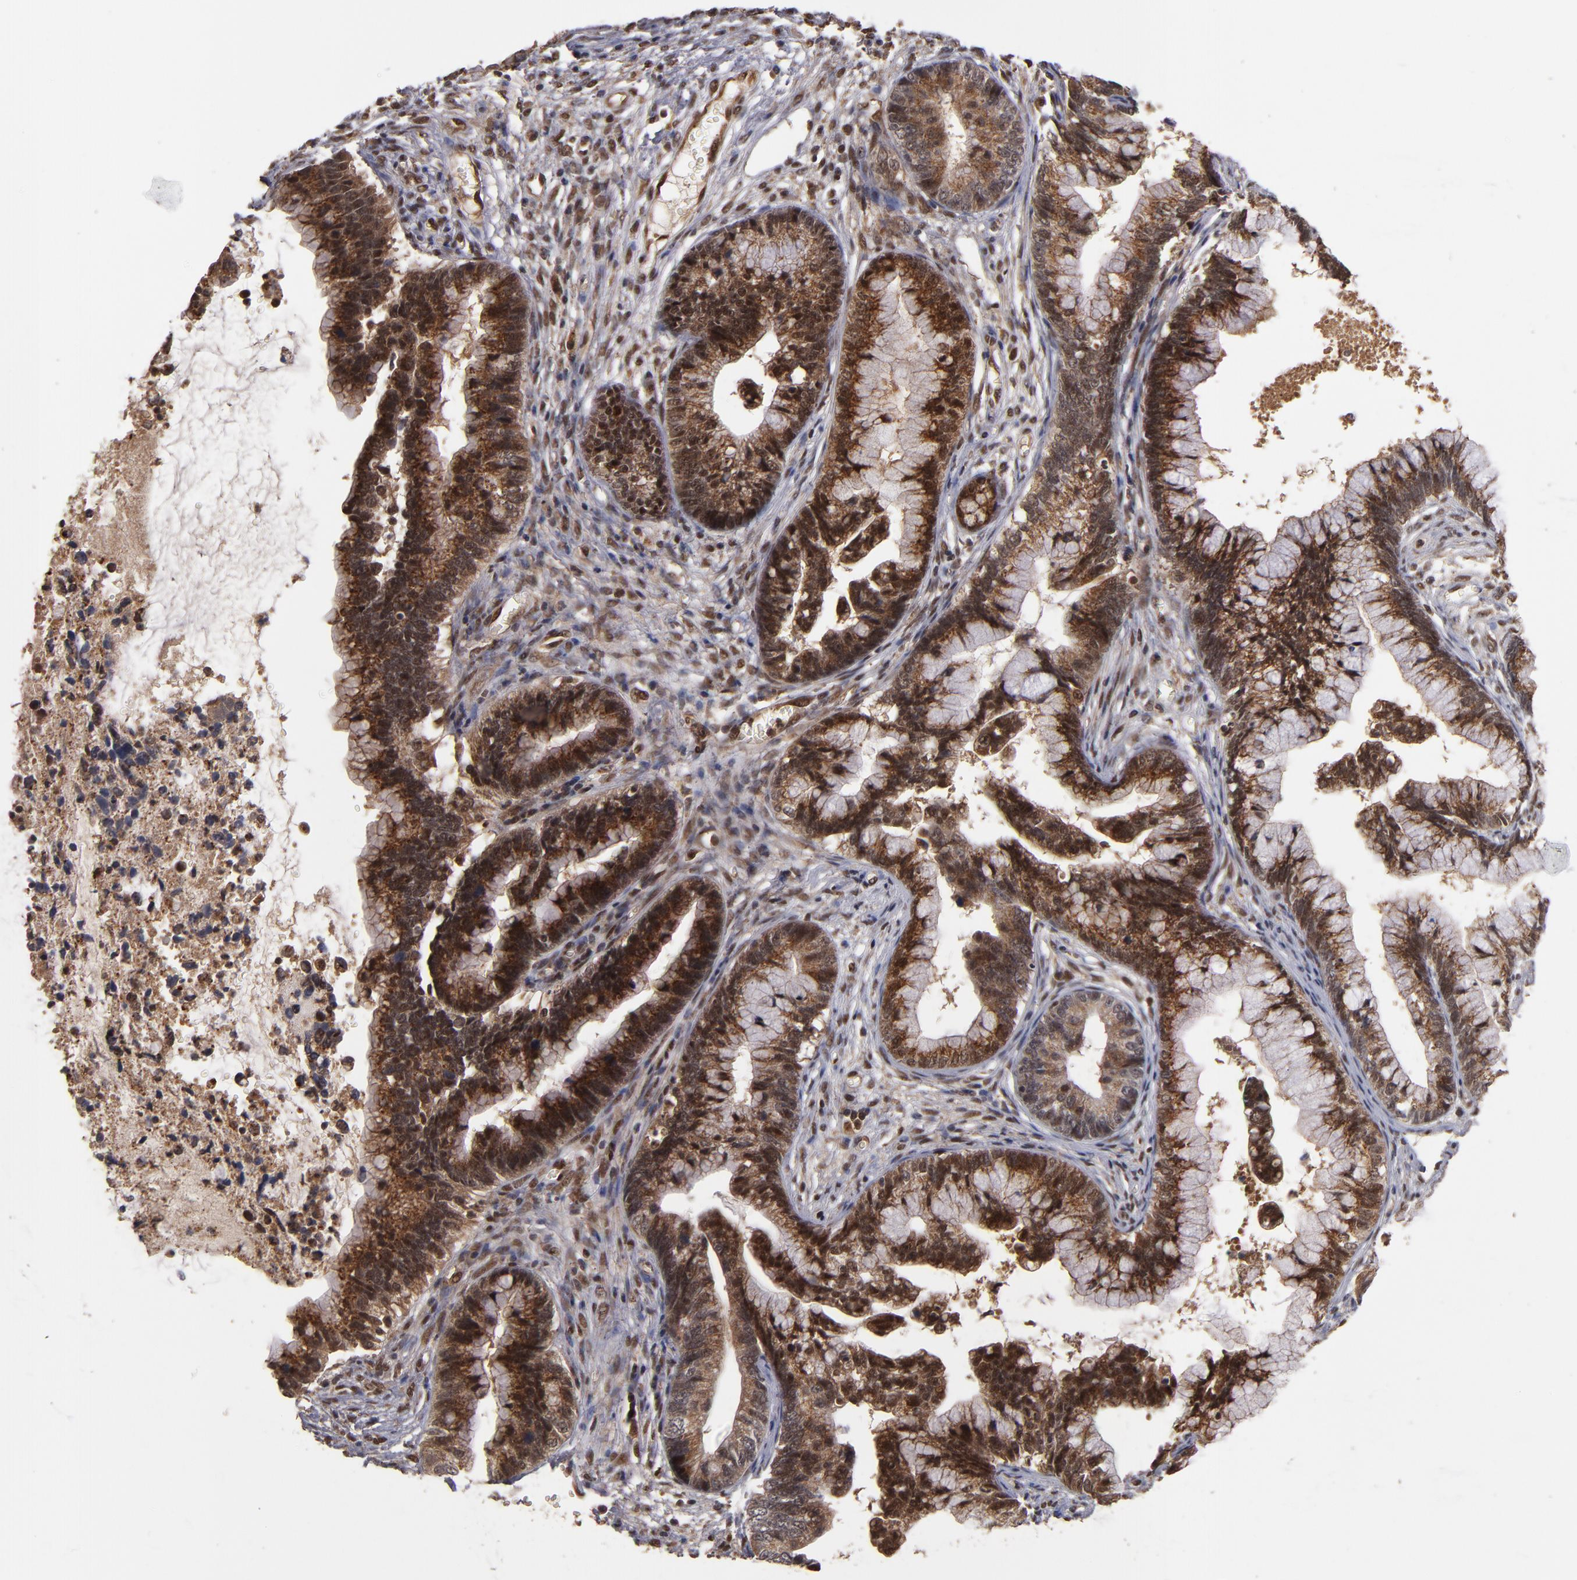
{"staining": {"intensity": "strong", "quantity": ">75%", "location": "cytoplasmic/membranous,nuclear"}, "tissue": "cervical cancer", "cell_type": "Tumor cells", "image_type": "cancer", "snomed": [{"axis": "morphology", "description": "Adenocarcinoma, NOS"}, {"axis": "topography", "description": "Cervix"}], "caption": "Strong cytoplasmic/membranous and nuclear protein staining is appreciated in about >75% of tumor cells in adenocarcinoma (cervical).", "gene": "CUL5", "patient": {"sex": "female", "age": 44}}